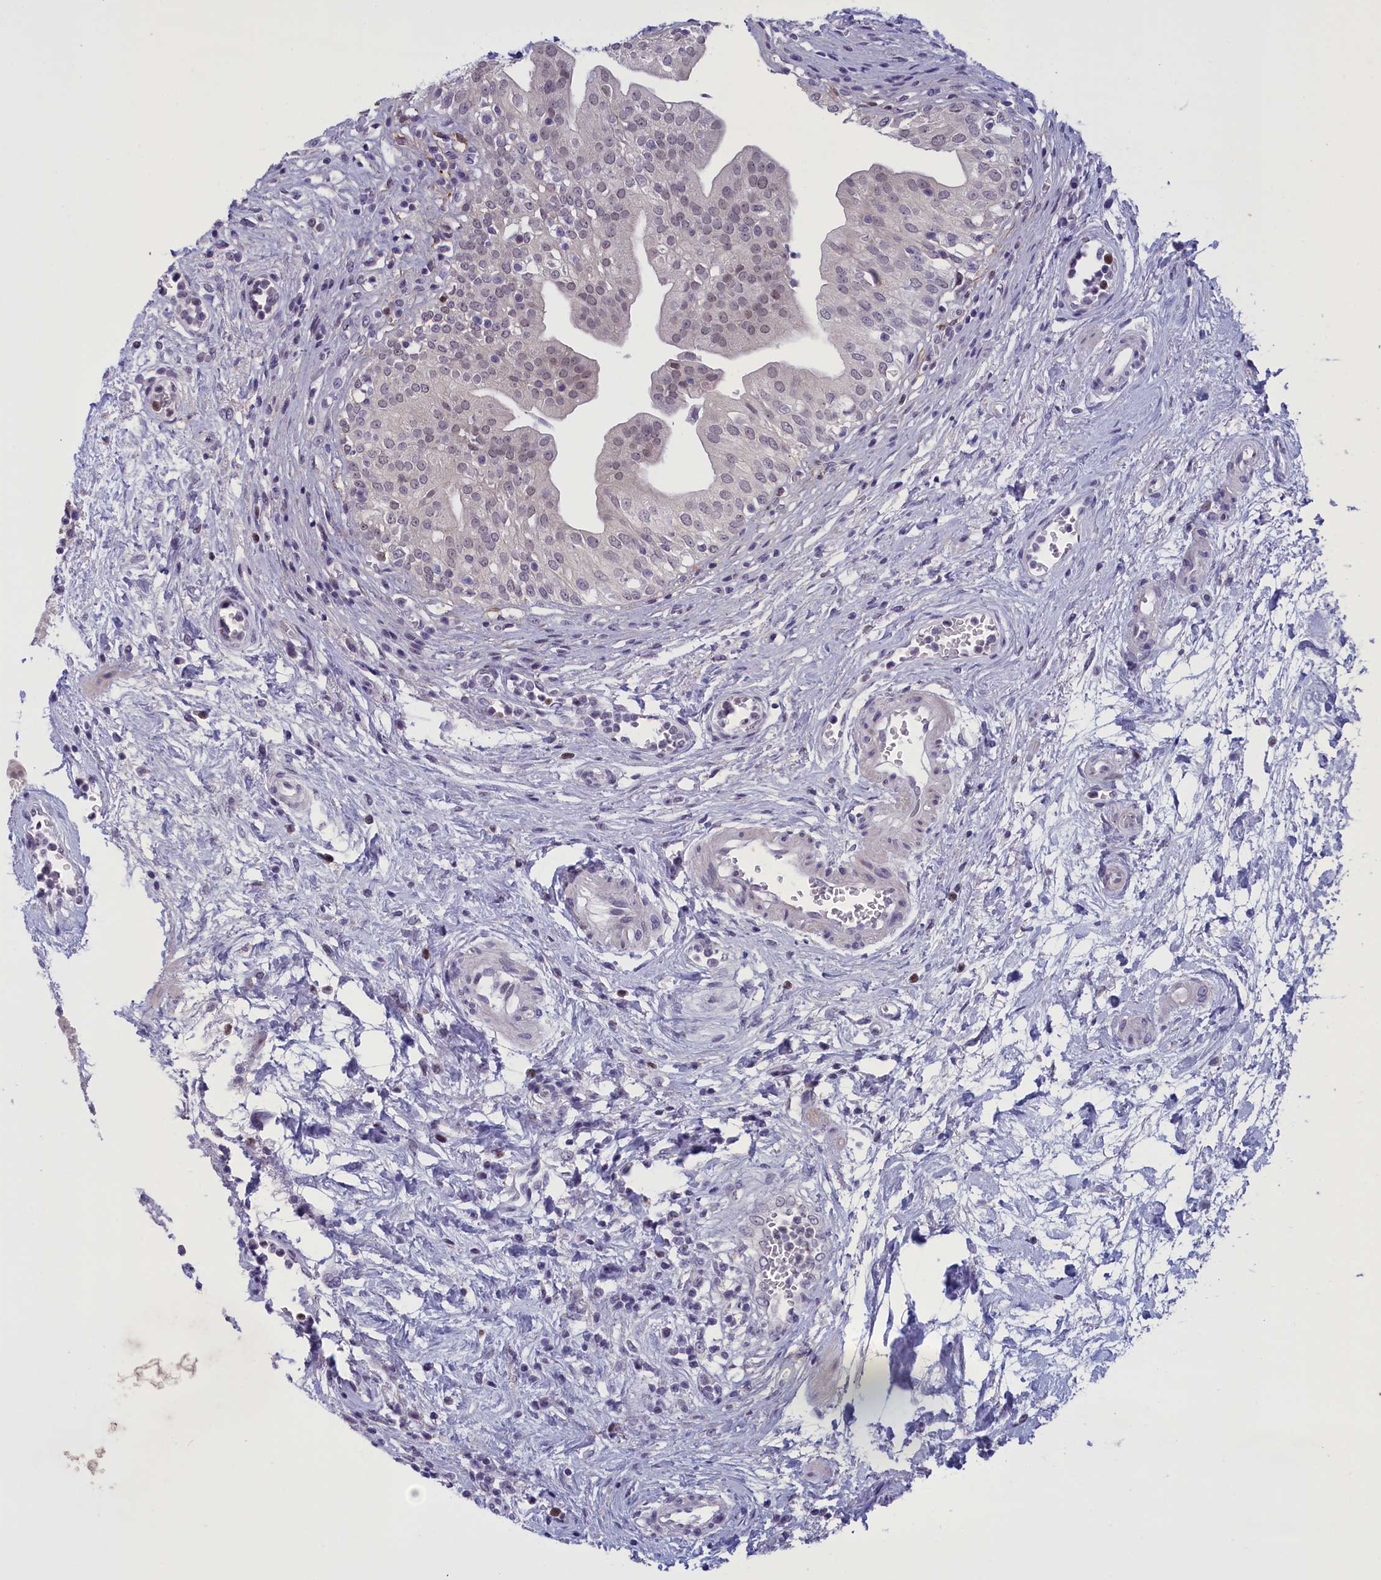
{"staining": {"intensity": "negative", "quantity": "none", "location": "none"}, "tissue": "urinary bladder", "cell_type": "Urothelial cells", "image_type": "normal", "snomed": [{"axis": "morphology", "description": "Normal tissue, NOS"}, {"axis": "morphology", "description": "Inflammation, NOS"}, {"axis": "topography", "description": "Urinary bladder"}], "caption": "Protein analysis of normal urinary bladder exhibits no significant expression in urothelial cells.", "gene": "ELOA2", "patient": {"sex": "male", "age": 63}}